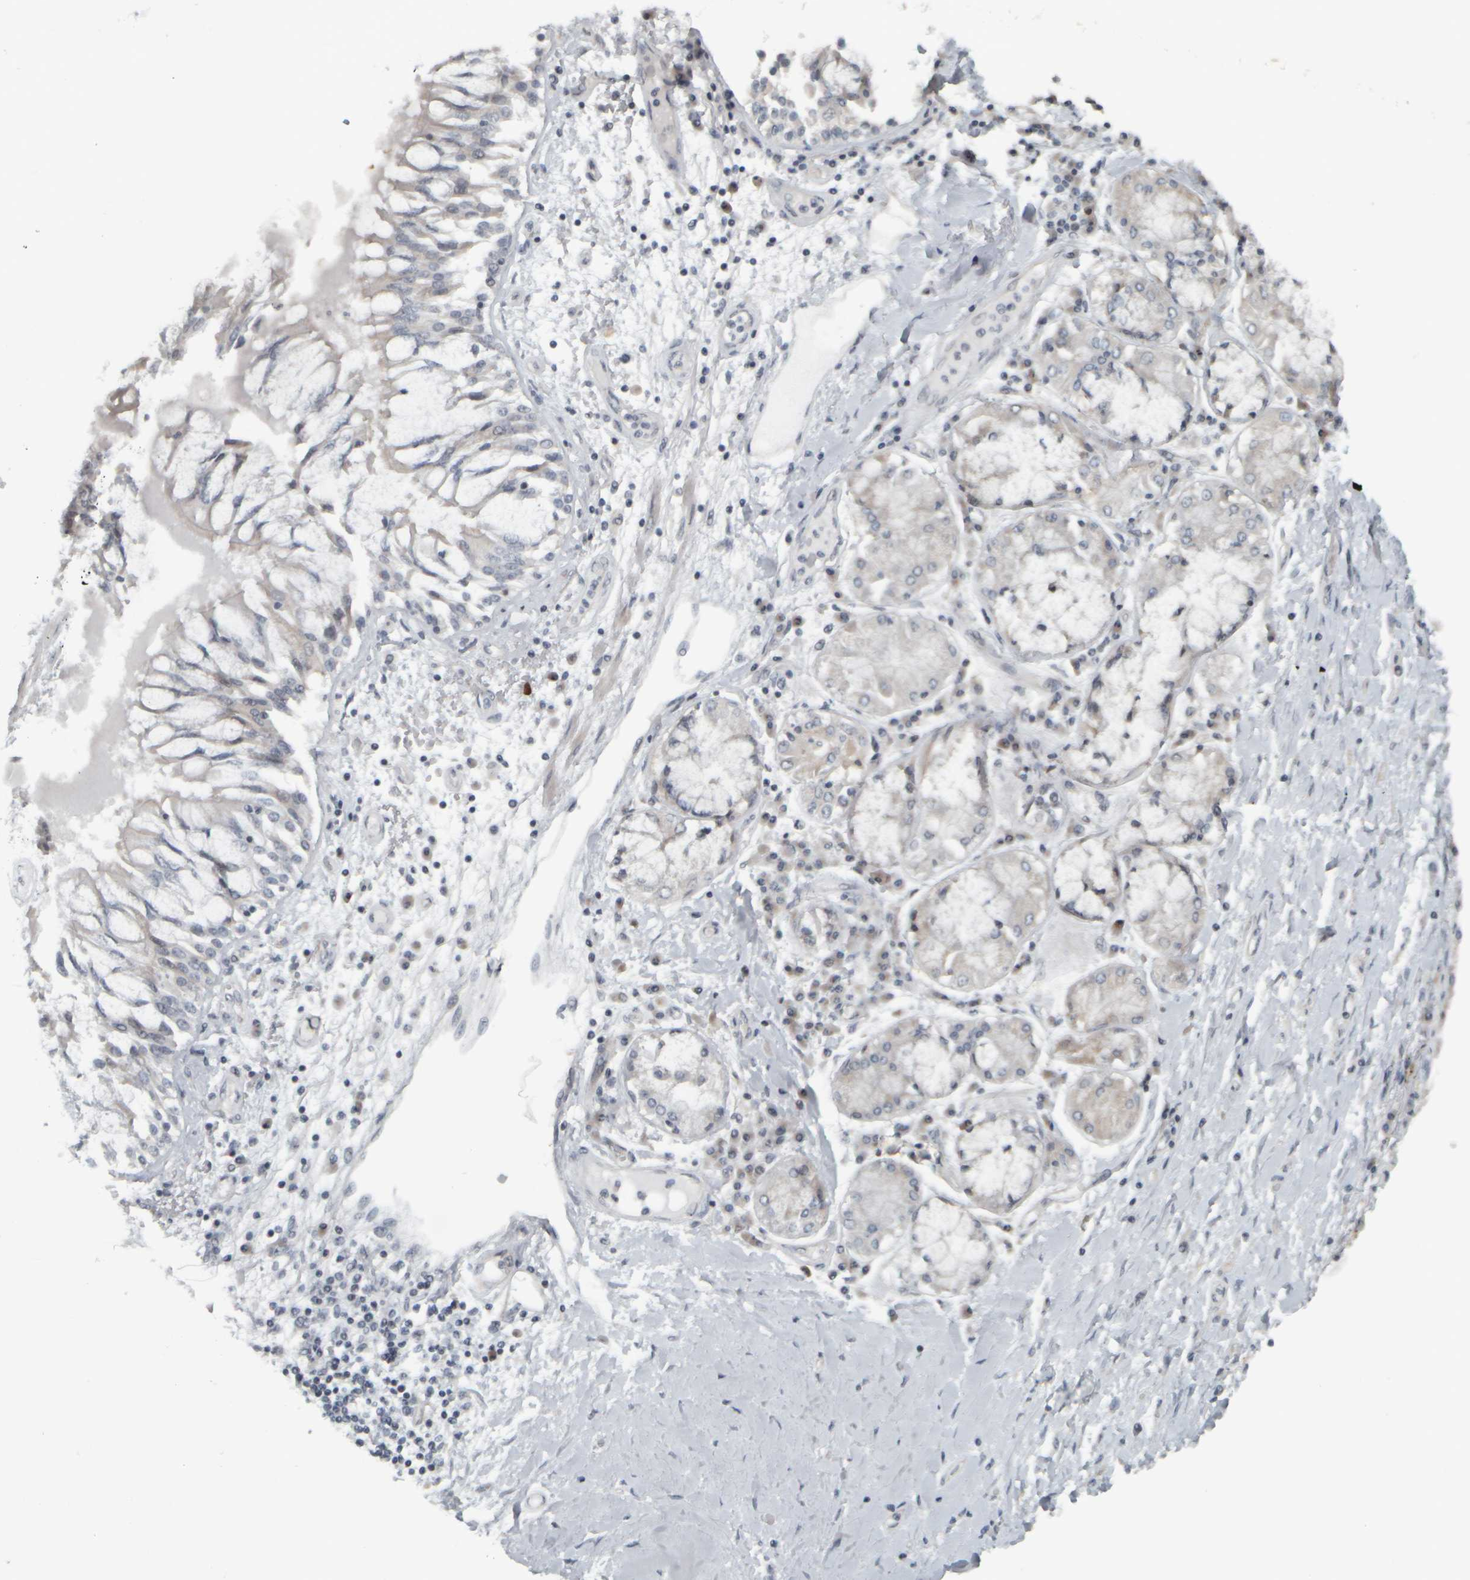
{"staining": {"intensity": "negative", "quantity": "none", "location": "none"}, "tissue": "lung cancer", "cell_type": "Tumor cells", "image_type": "cancer", "snomed": [{"axis": "morphology", "description": "Normal tissue, NOS"}, {"axis": "morphology", "description": "Squamous cell carcinoma, NOS"}, {"axis": "topography", "description": "Lymph node"}, {"axis": "topography", "description": "Cartilage tissue"}, {"axis": "topography", "description": "Bronchus"}, {"axis": "topography", "description": "Lung"}, {"axis": "topography", "description": "Peripheral nerve tissue"}], "caption": "Histopathology image shows no protein staining in tumor cells of lung cancer (squamous cell carcinoma) tissue. (DAB (3,3'-diaminobenzidine) immunohistochemistry with hematoxylin counter stain).", "gene": "NAPG", "patient": {"sex": "female", "age": 49}}